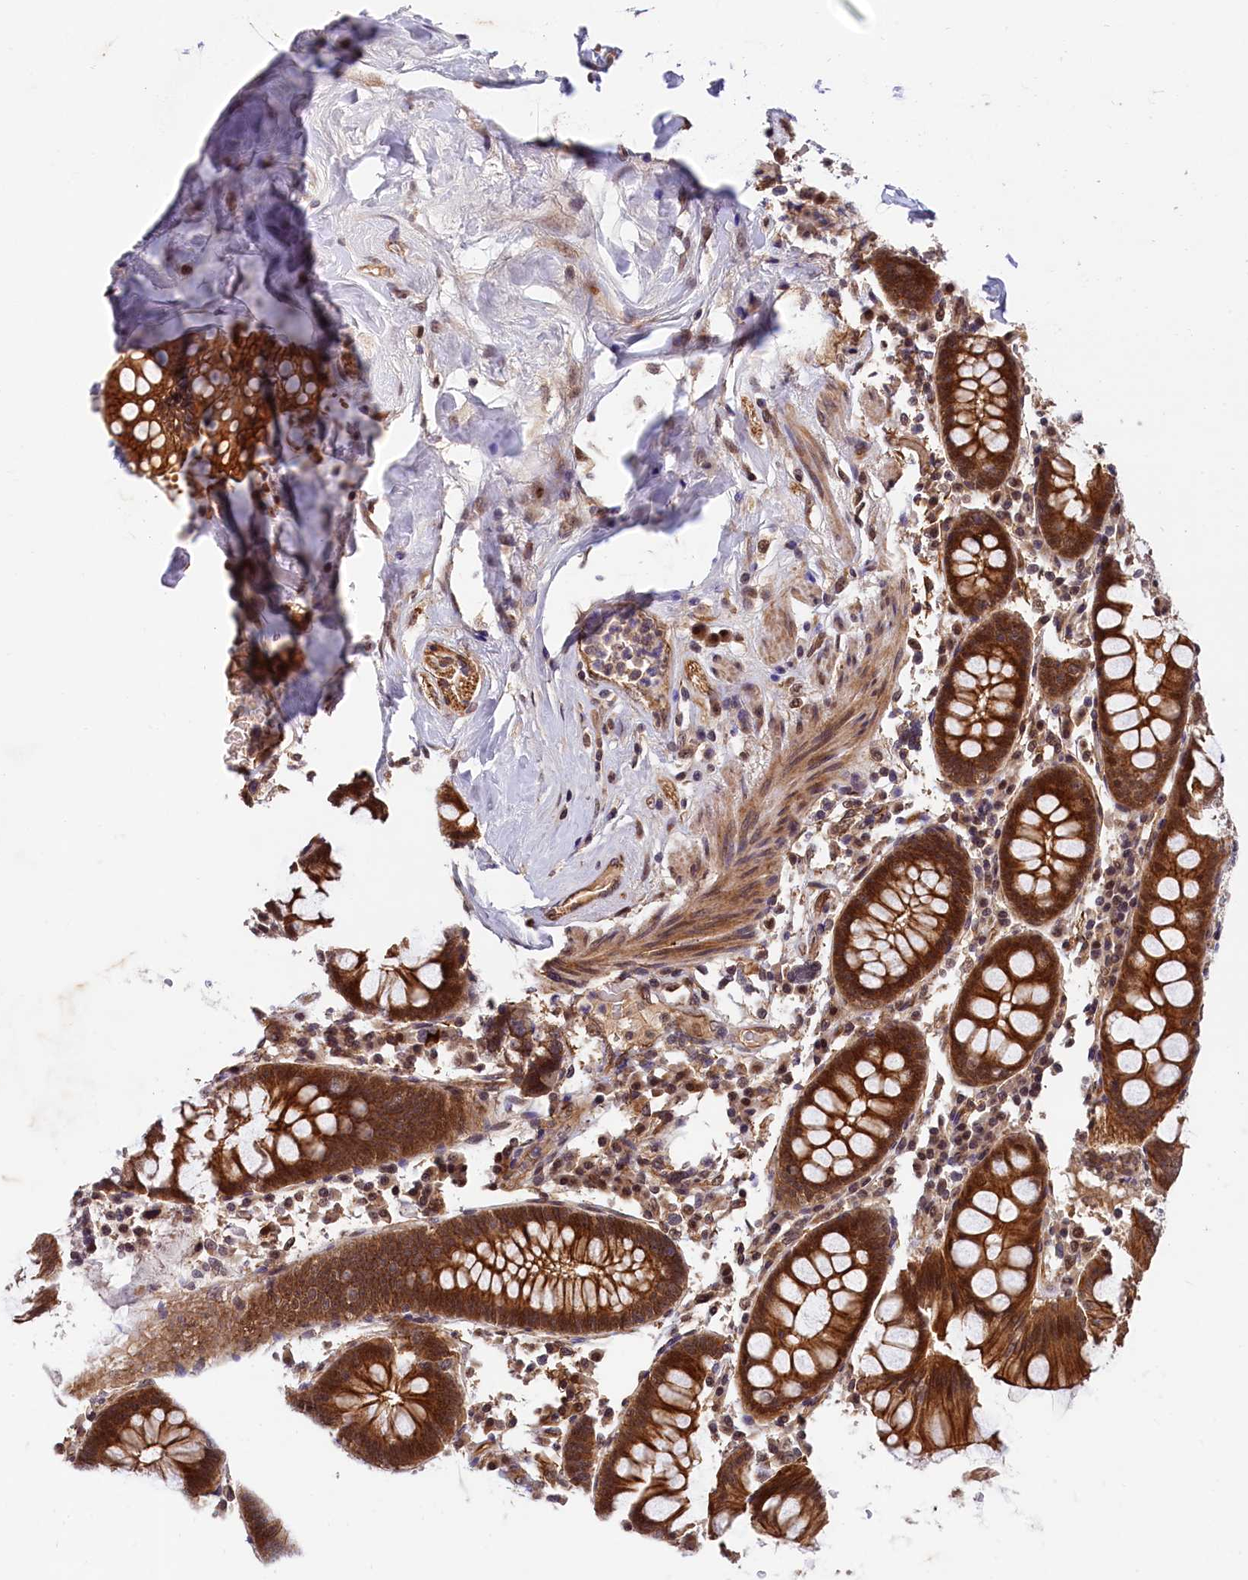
{"staining": {"intensity": "moderate", "quantity": ">75%", "location": "cytoplasmic/membranous"}, "tissue": "colon", "cell_type": "Endothelial cells", "image_type": "normal", "snomed": [{"axis": "morphology", "description": "Normal tissue, NOS"}, {"axis": "topography", "description": "Colon"}], "caption": "Brown immunohistochemical staining in normal human colon reveals moderate cytoplasmic/membranous expression in about >75% of endothelial cells.", "gene": "ARL14EP", "patient": {"sex": "female", "age": 79}}